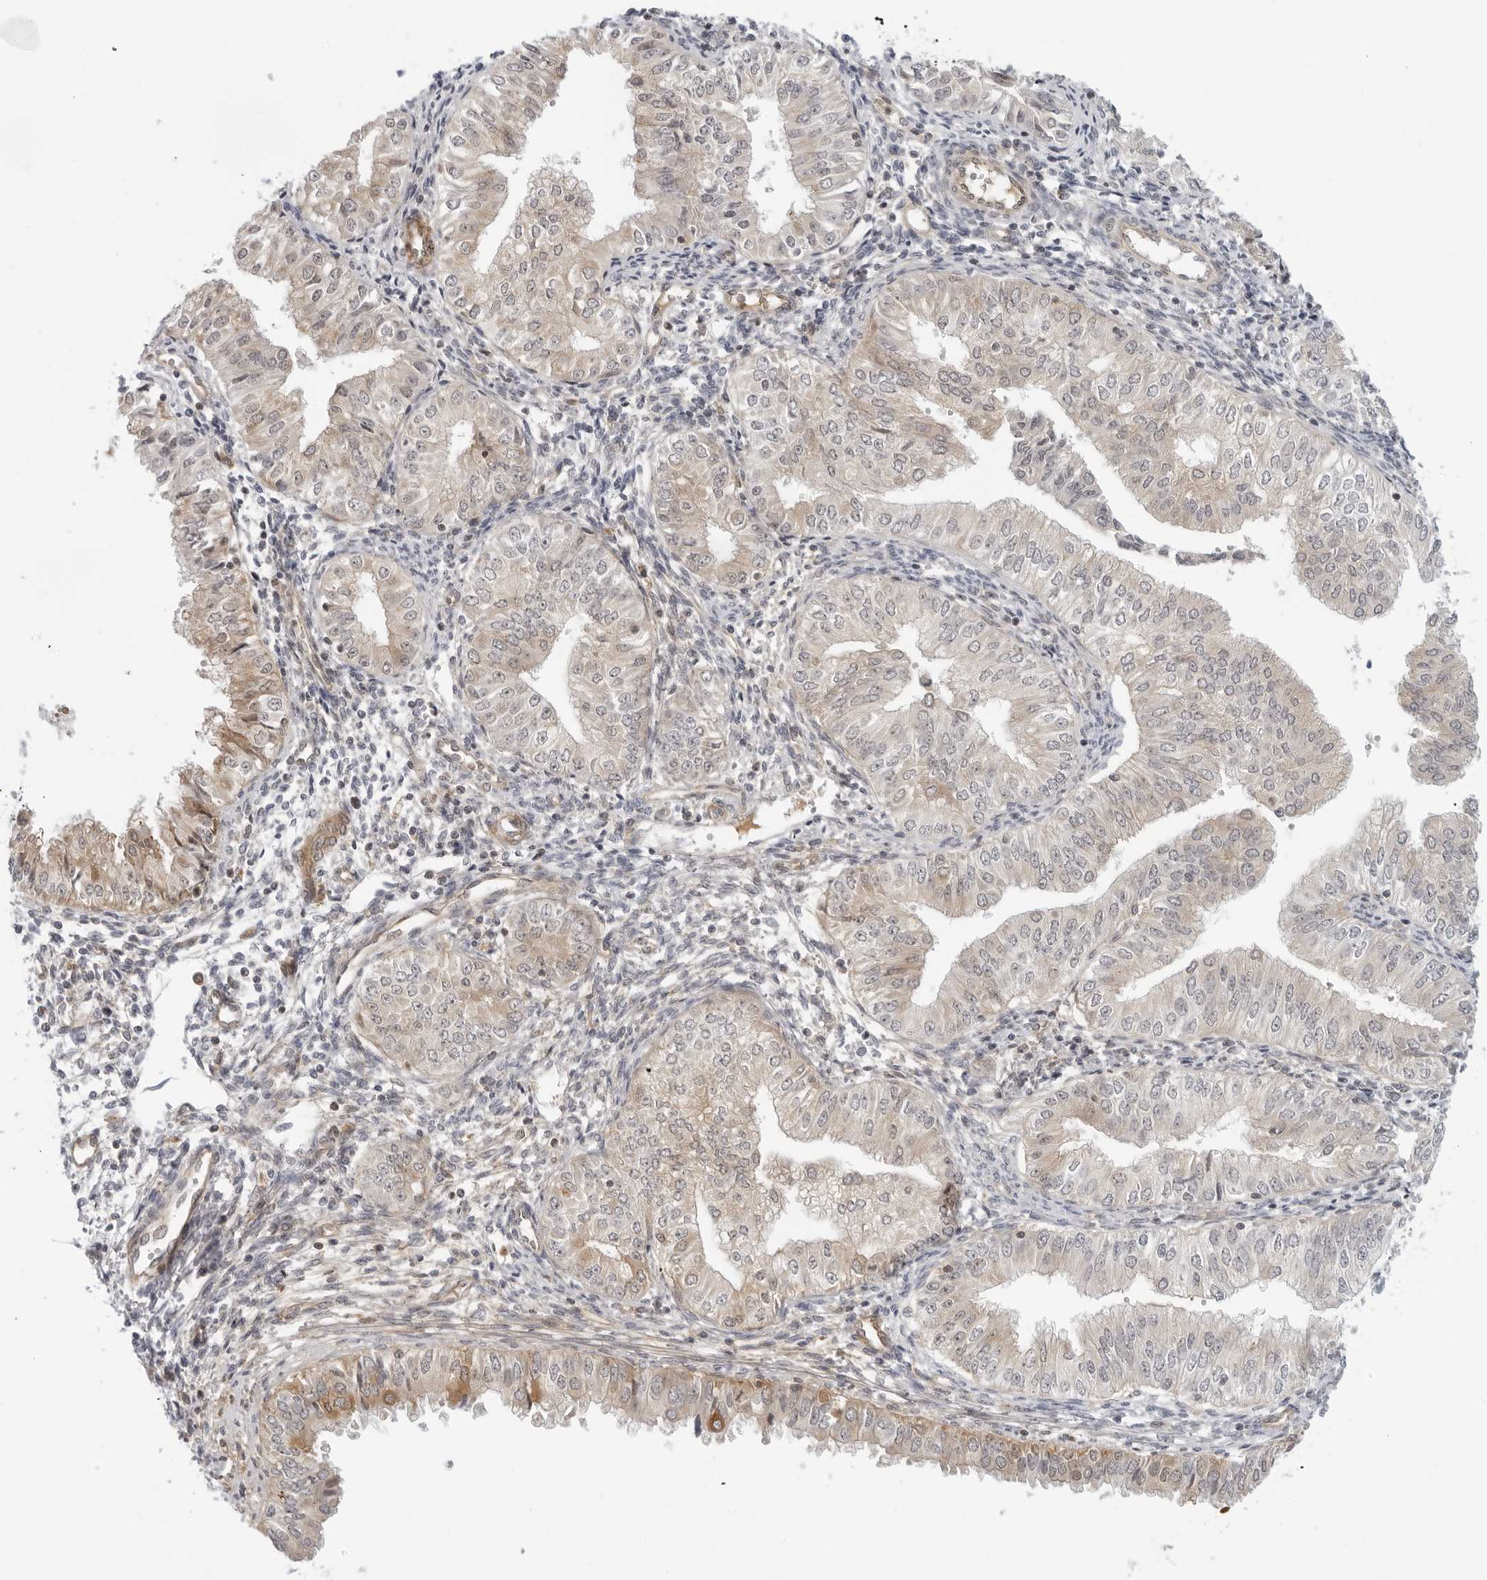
{"staining": {"intensity": "moderate", "quantity": "<25%", "location": "cytoplasmic/membranous"}, "tissue": "endometrial cancer", "cell_type": "Tumor cells", "image_type": "cancer", "snomed": [{"axis": "morphology", "description": "Normal tissue, NOS"}, {"axis": "morphology", "description": "Adenocarcinoma, NOS"}, {"axis": "topography", "description": "Endometrium"}], "caption": "Endometrial adenocarcinoma stained for a protein exhibits moderate cytoplasmic/membranous positivity in tumor cells. (Brightfield microscopy of DAB IHC at high magnification).", "gene": "SUGCT", "patient": {"sex": "female", "age": 53}}